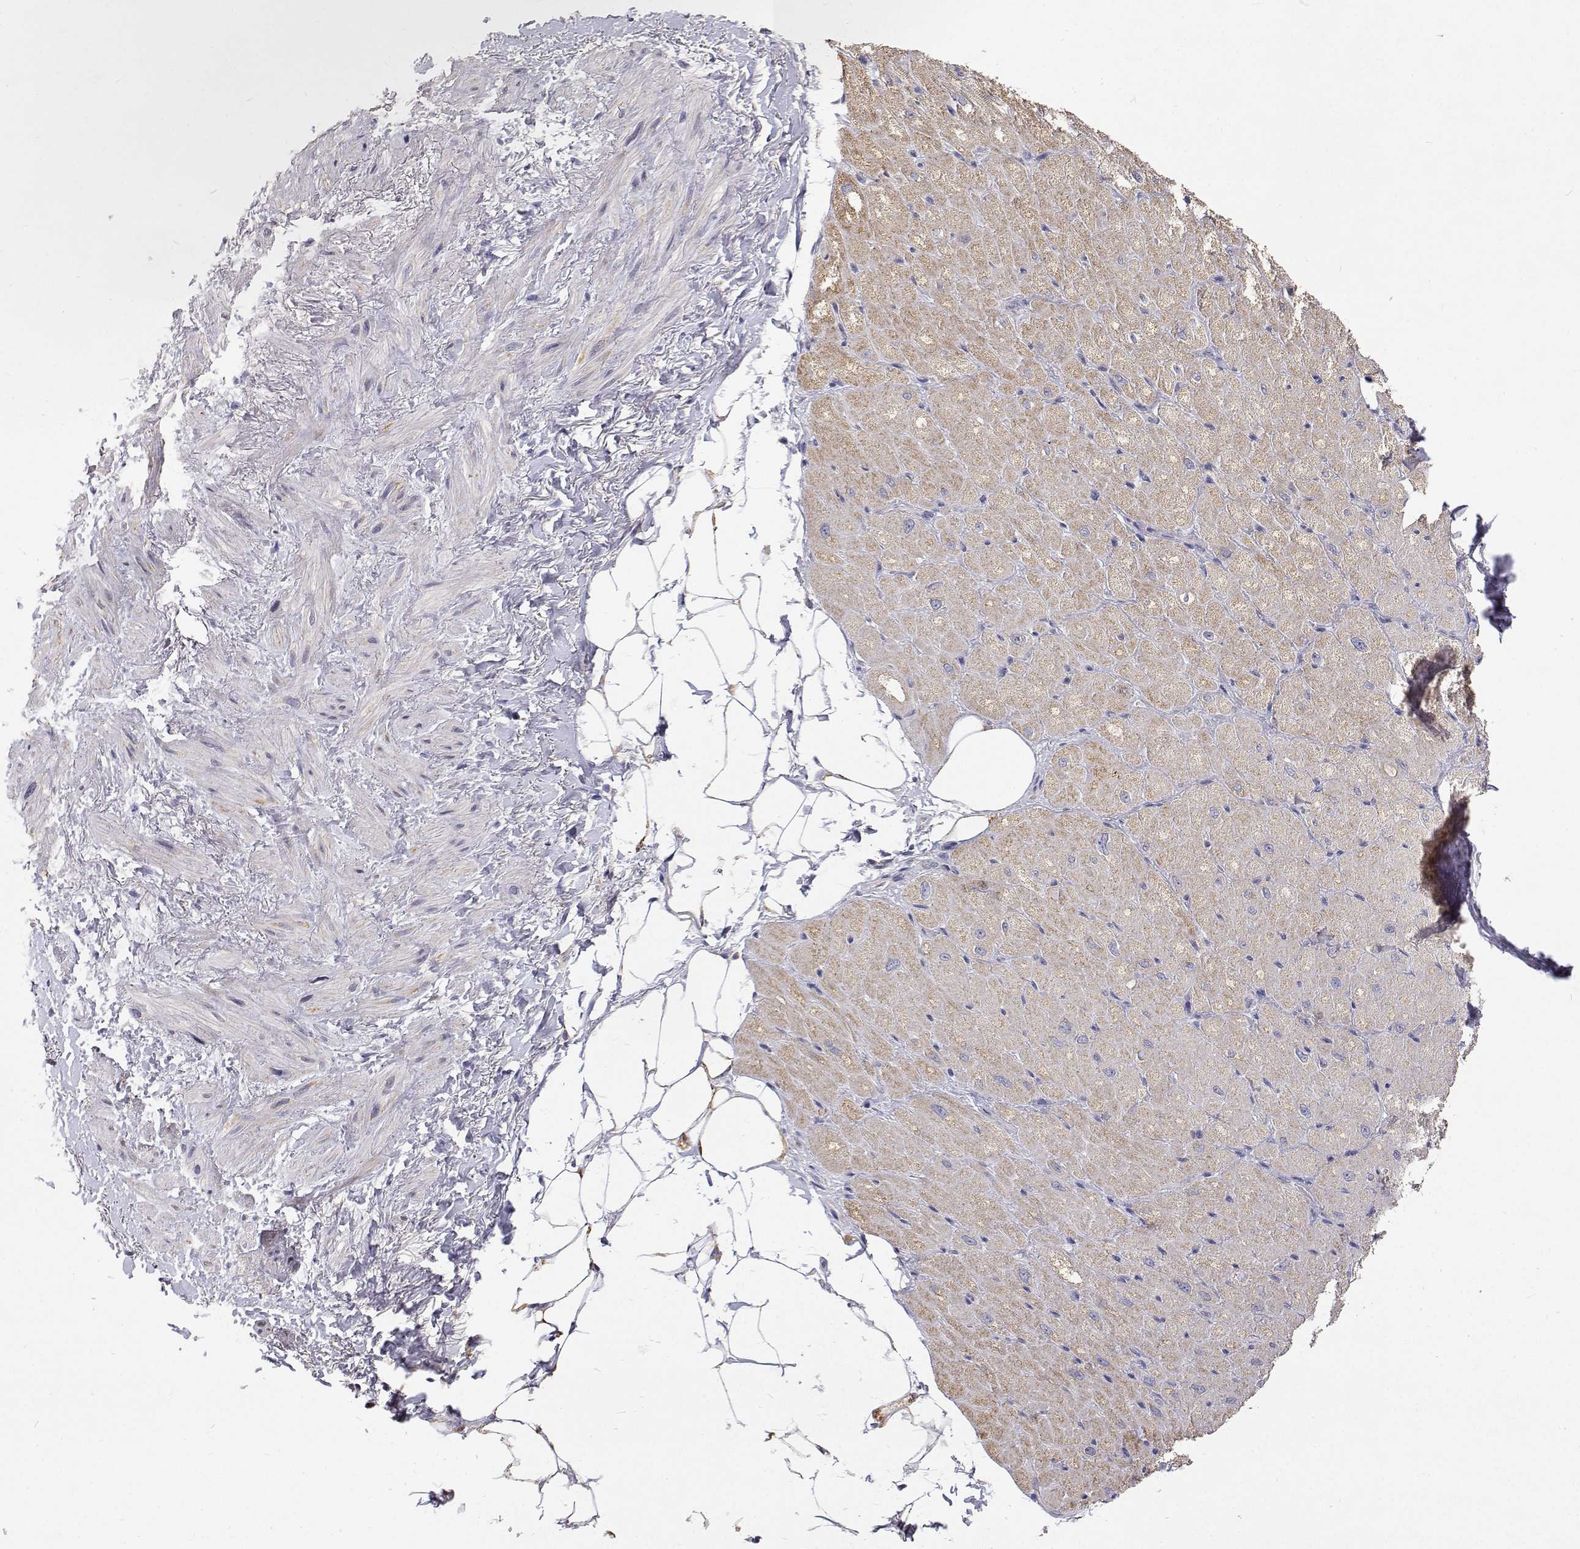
{"staining": {"intensity": "weak", "quantity": "25%-75%", "location": "cytoplasmic/membranous"}, "tissue": "heart muscle", "cell_type": "Cardiomyocytes", "image_type": "normal", "snomed": [{"axis": "morphology", "description": "Normal tissue, NOS"}, {"axis": "topography", "description": "Heart"}], "caption": "Heart muscle stained for a protein (brown) shows weak cytoplasmic/membranous positive expression in approximately 25%-75% of cardiomyocytes.", "gene": "TRIM60", "patient": {"sex": "male", "age": 62}}